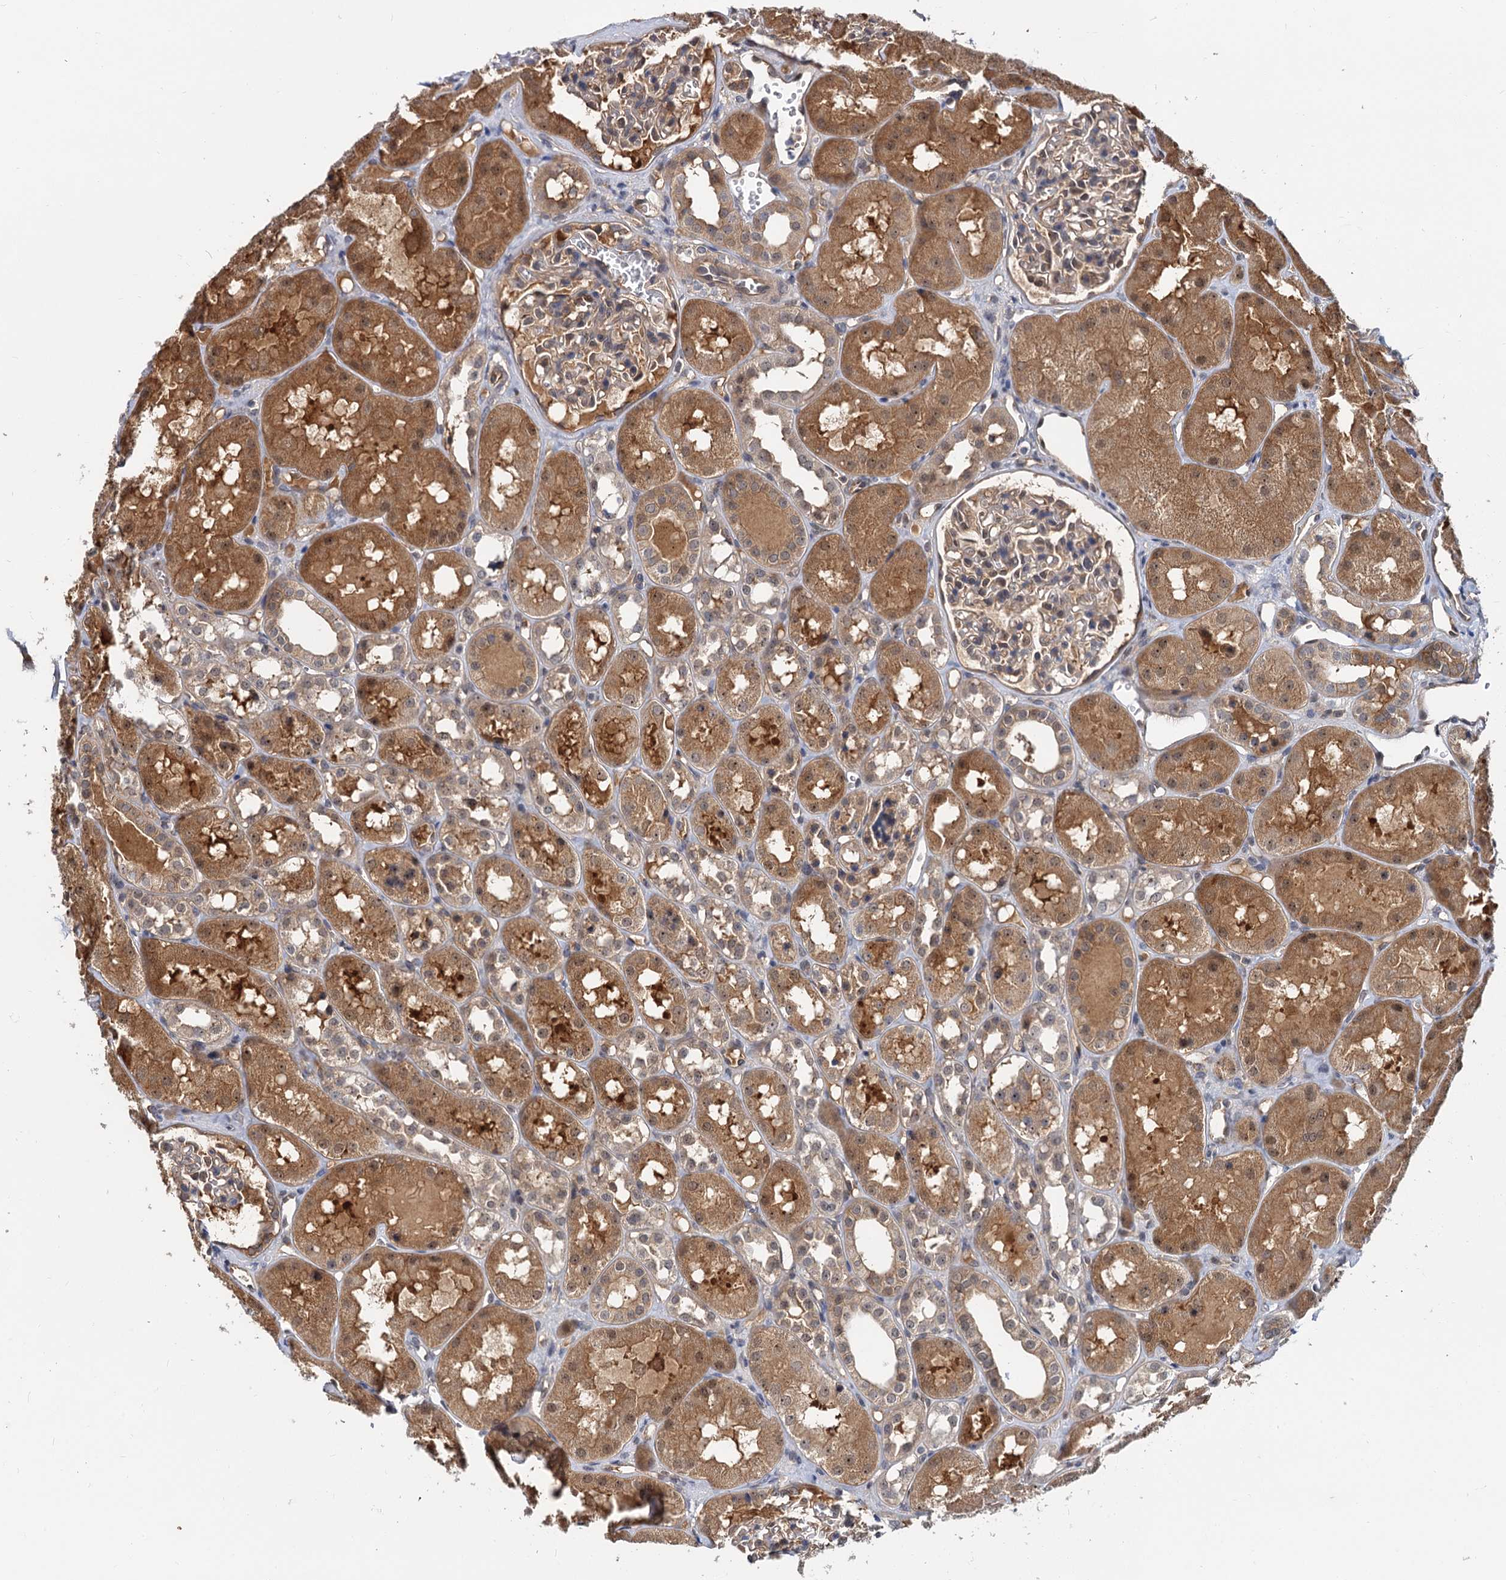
{"staining": {"intensity": "weak", "quantity": "25%-75%", "location": "nuclear"}, "tissue": "kidney", "cell_type": "Cells in glomeruli", "image_type": "normal", "snomed": [{"axis": "morphology", "description": "Normal tissue, NOS"}, {"axis": "topography", "description": "Kidney"}], "caption": "This is a photomicrograph of immunohistochemistry staining of unremarkable kidney, which shows weak positivity in the nuclear of cells in glomeruli.", "gene": "SNX15", "patient": {"sex": "male", "age": 16}}